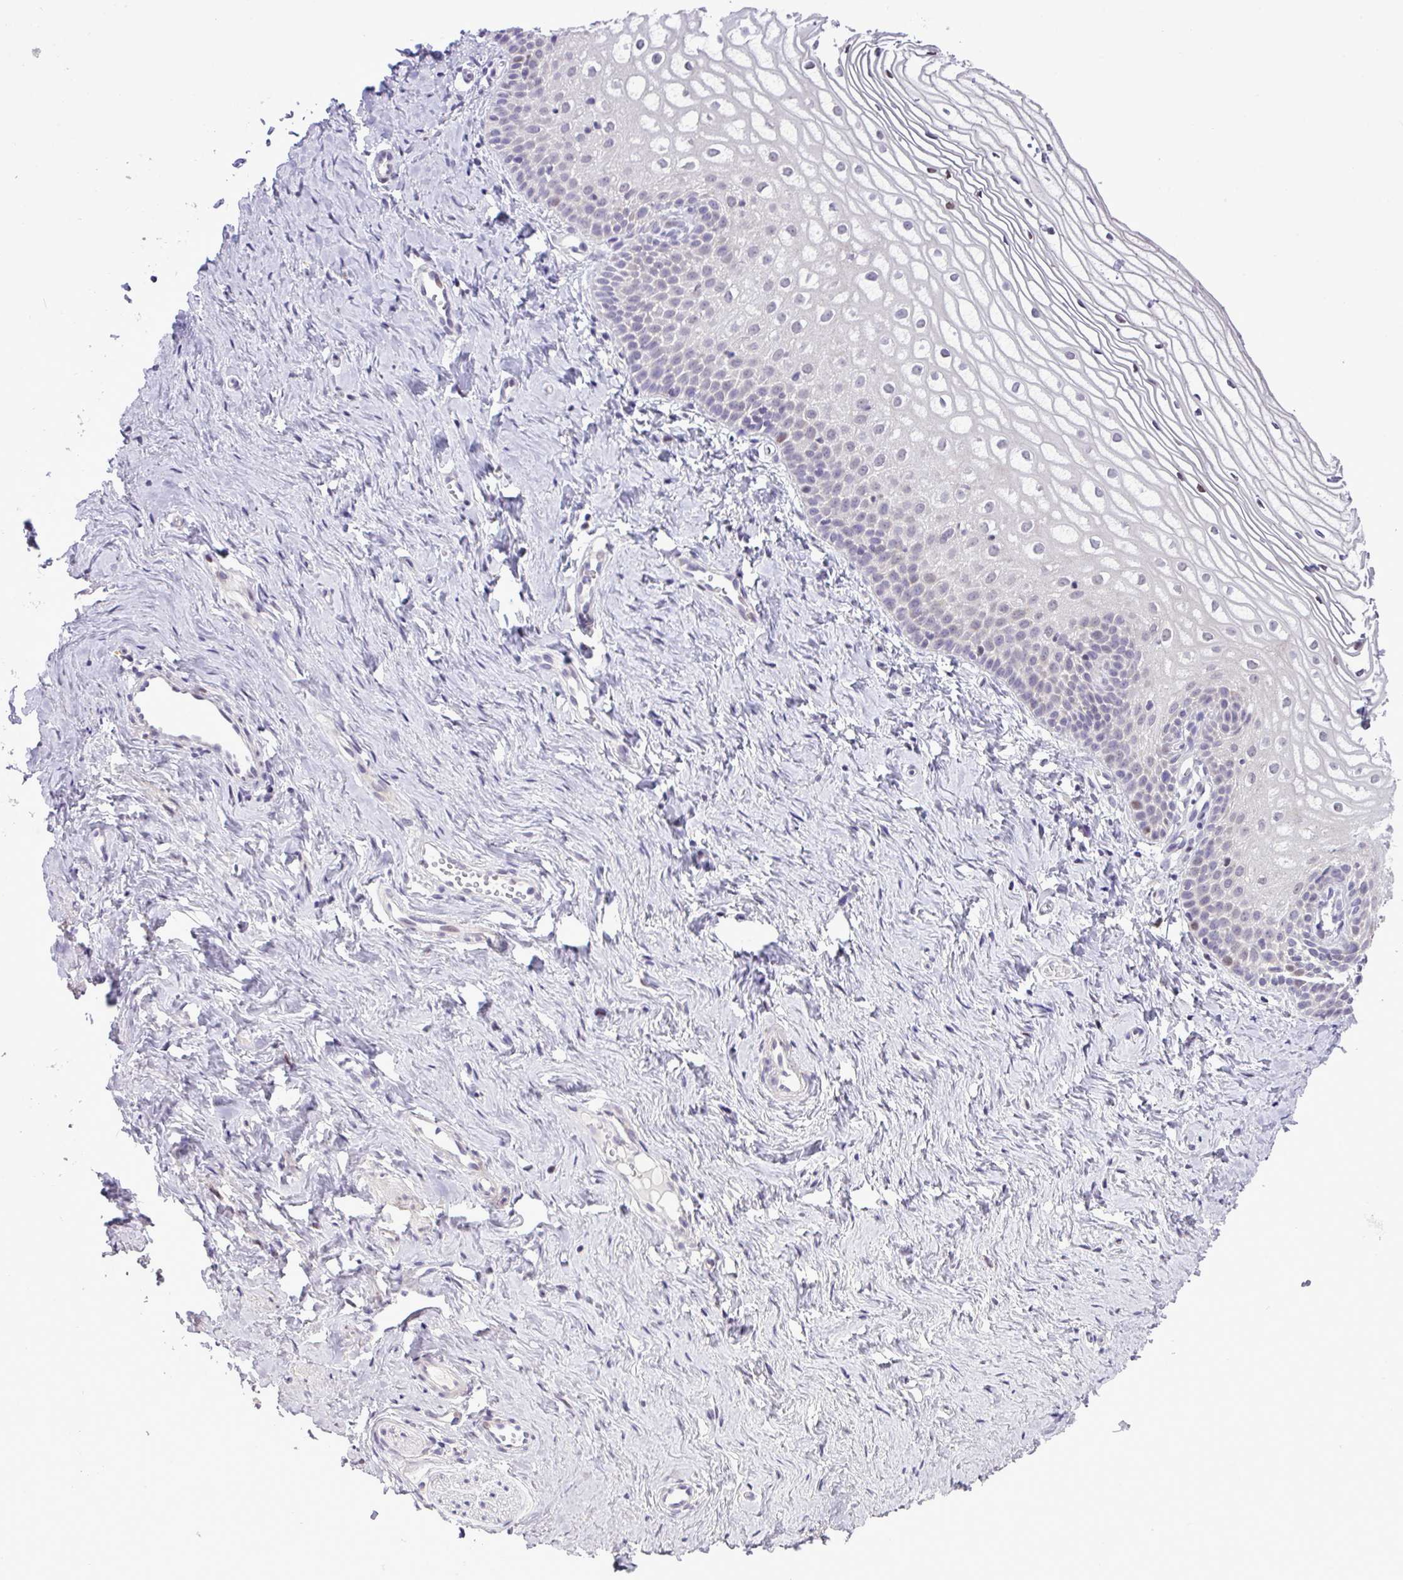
{"staining": {"intensity": "moderate", "quantity": "<25%", "location": "cytoplasmic/membranous,nuclear"}, "tissue": "vagina", "cell_type": "Squamous epithelial cells", "image_type": "normal", "snomed": [{"axis": "morphology", "description": "Normal tissue, NOS"}, {"axis": "topography", "description": "Vagina"}], "caption": "Squamous epithelial cells show low levels of moderate cytoplasmic/membranous,nuclear expression in approximately <25% of cells in benign vagina.", "gene": "ZNF354A", "patient": {"sex": "female", "age": 56}}